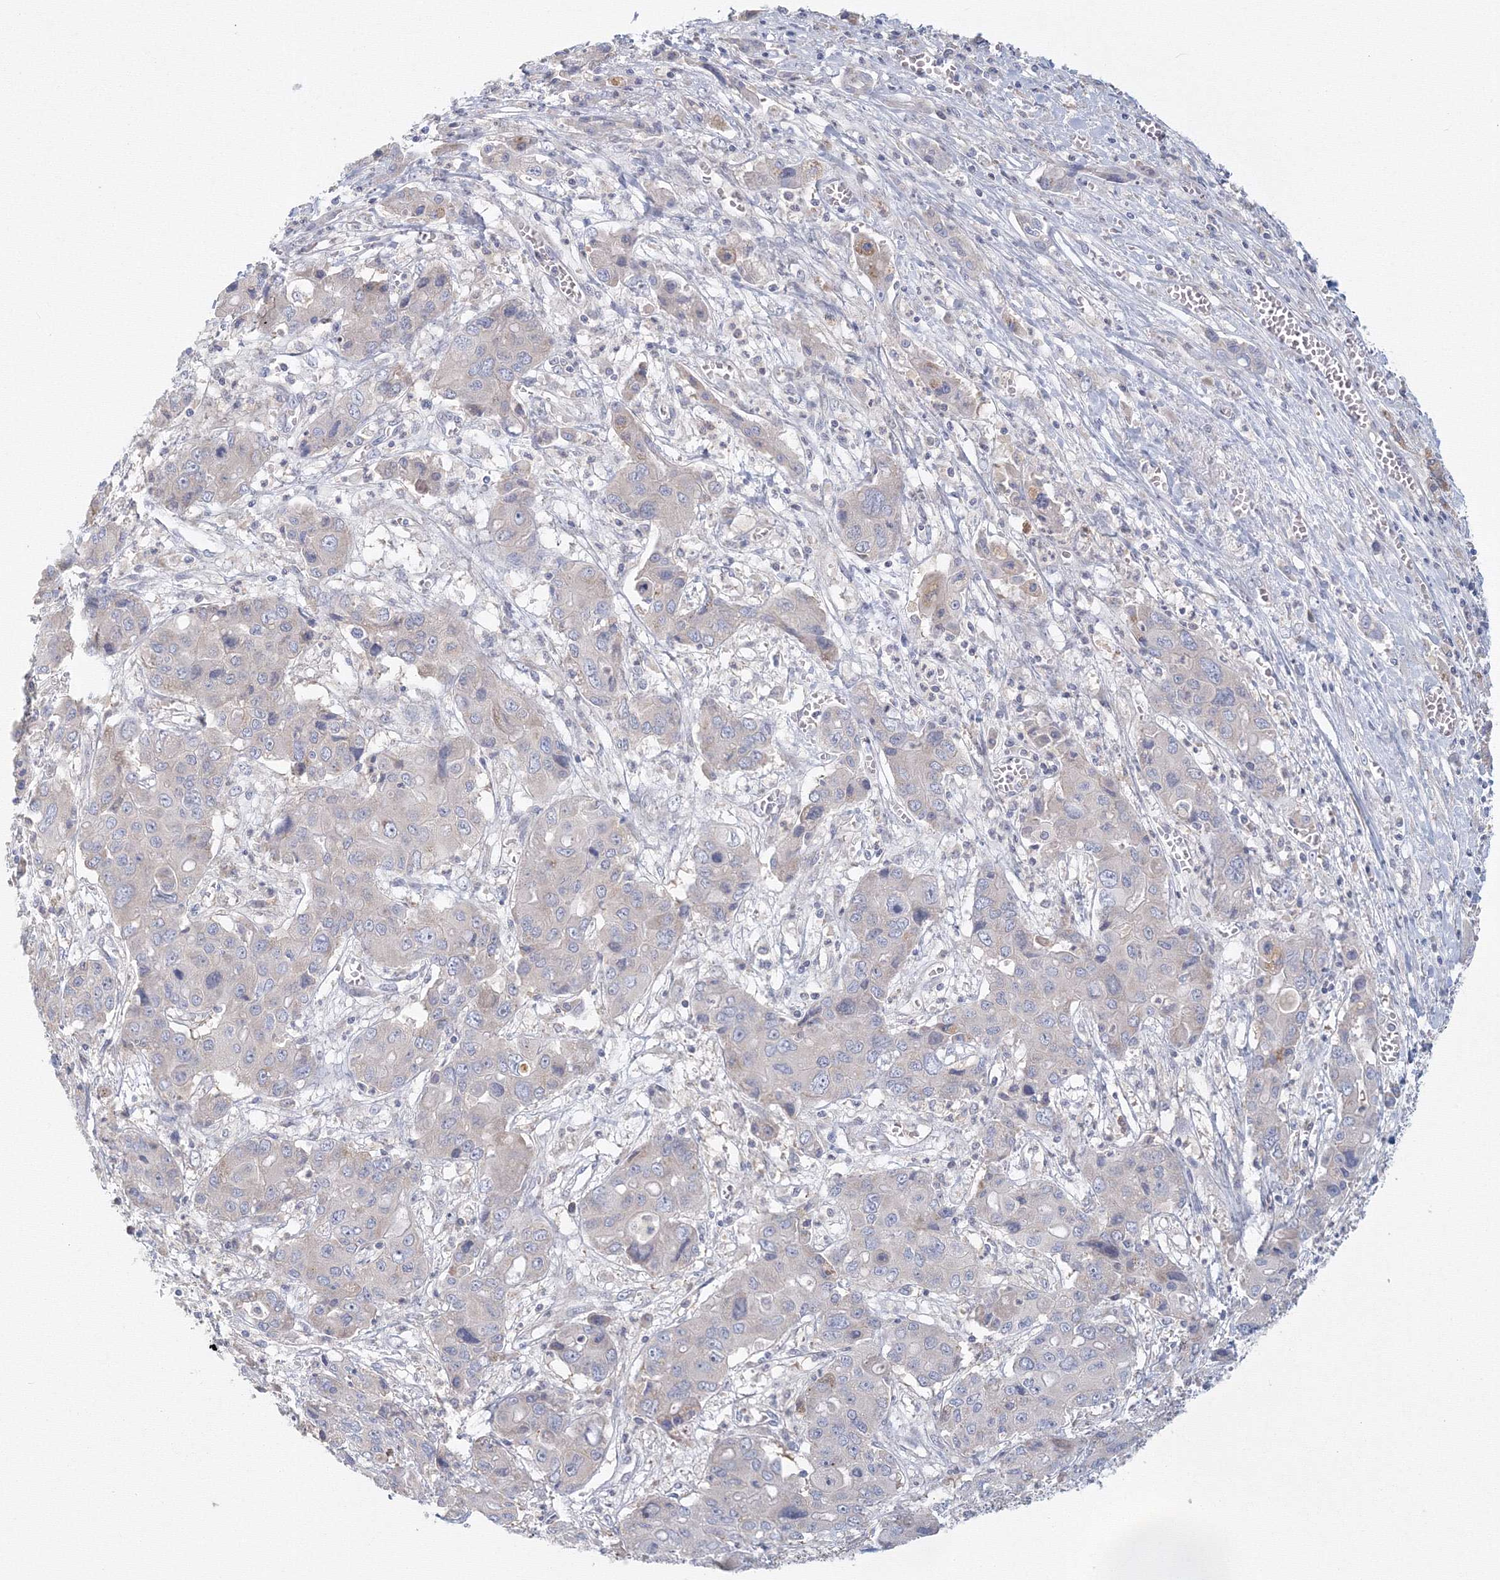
{"staining": {"intensity": "negative", "quantity": "none", "location": "none"}, "tissue": "liver cancer", "cell_type": "Tumor cells", "image_type": "cancer", "snomed": [{"axis": "morphology", "description": "Cholangiocarcinoma"}, {"axis": "topography", "description": "Liver"}], "caption": "Tumor cells show no significant protein positivity in liver cancer (cholangiocarcinoma). (DAB (3,3'-diaminobenzidine) immunohistochemistry with hematoxylin counter stain).", "gene": "TACC2", "patient": {"sex": "male", "age": 67}}